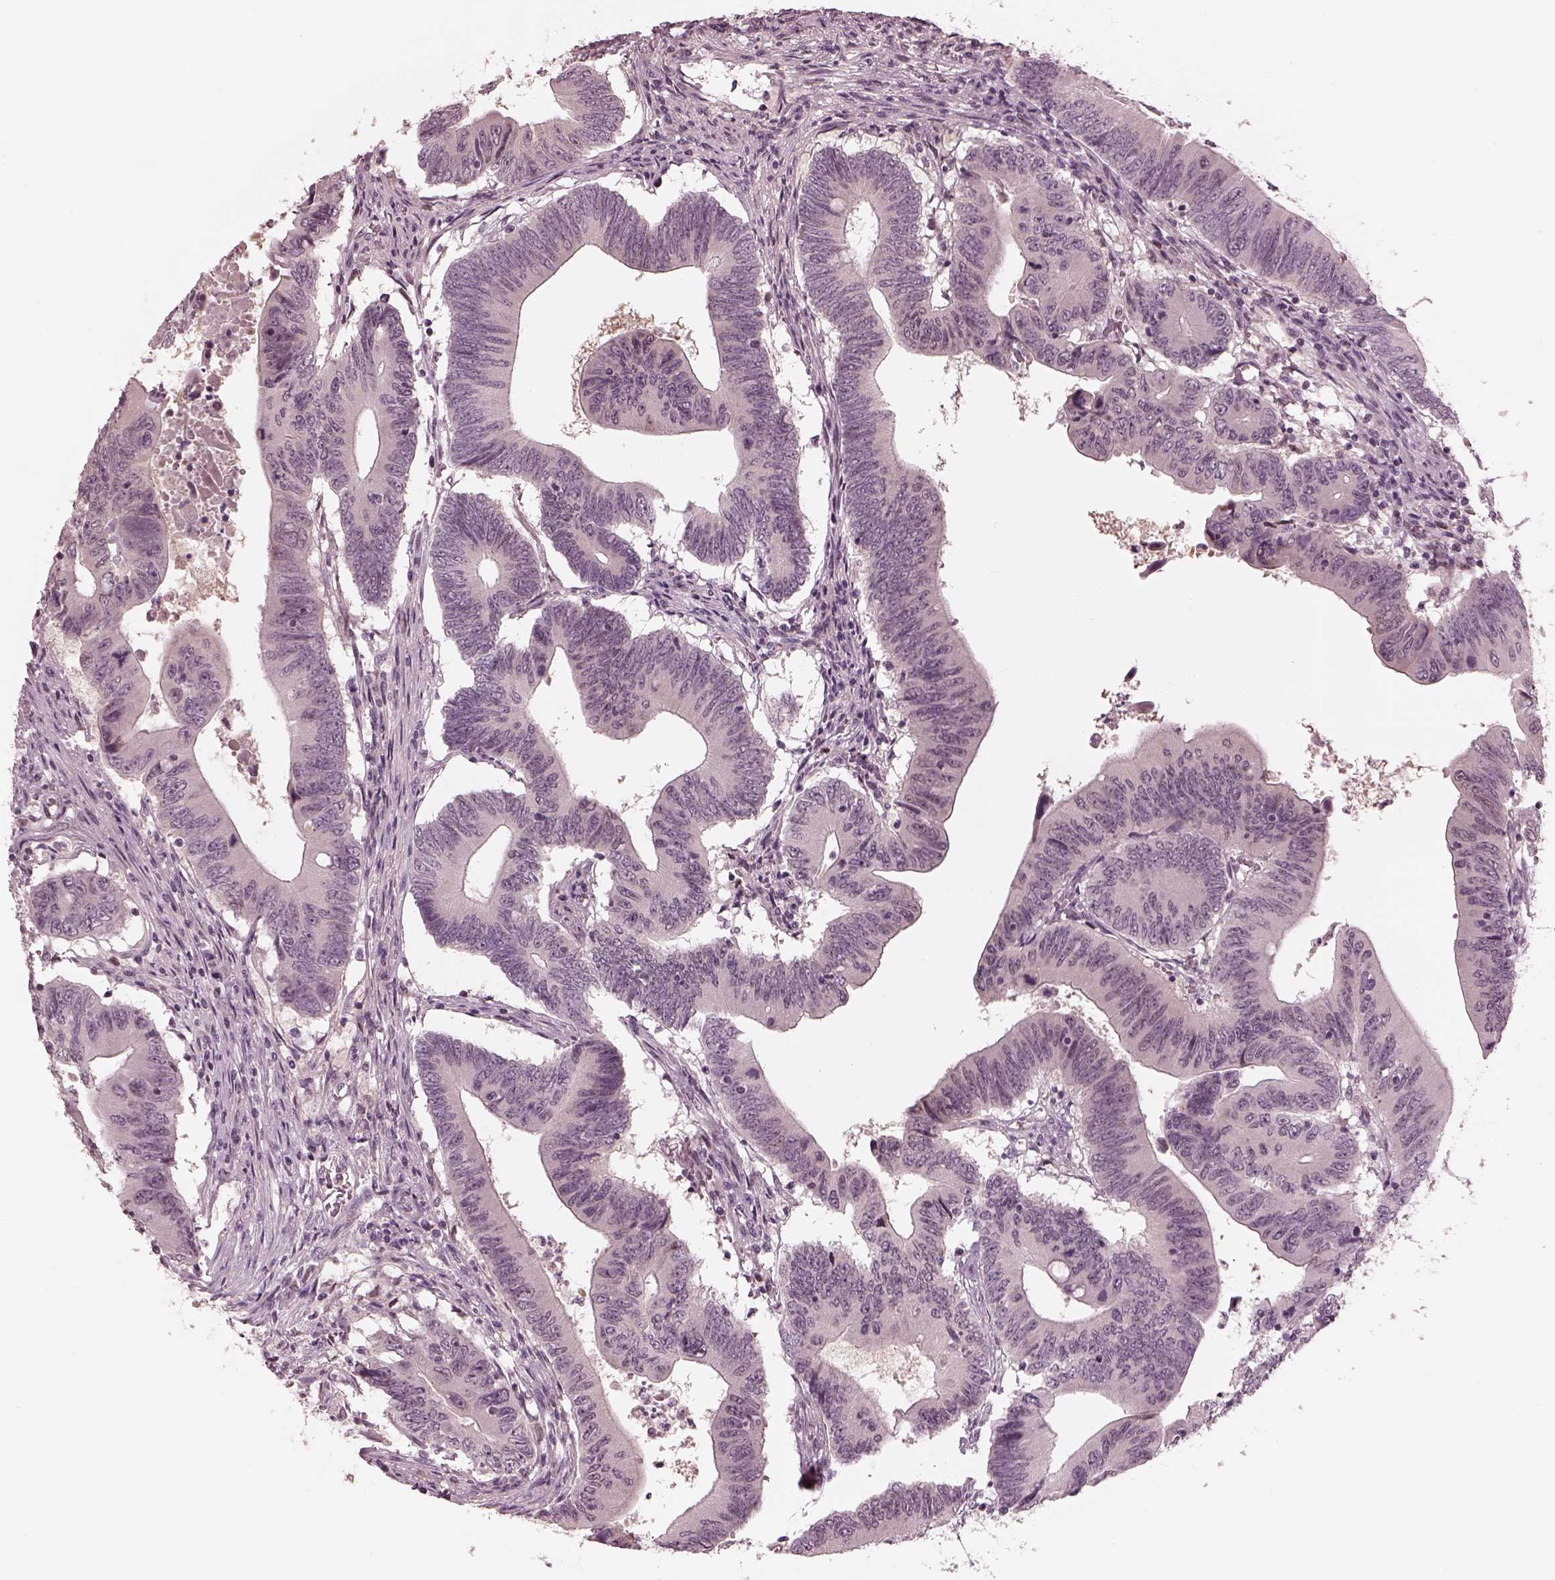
{"staining": {"intensity": "negative", "quantity": "none", "location": "none"}, "tissue": "colorectal cancer", "cell_type": "Tumor cells", "image_type": "cancer", "snomed": [{"axis": "morphology", "description": "Adenocarcinoma, NOS"}, {"axis": "topography", "description": "Colon"}], "caption": "Tumor cells show no significant protein positivity in colorectal adenocarcinoma.", "gene": "IQCG", "patient": {"sex": "female", "age": 90}}